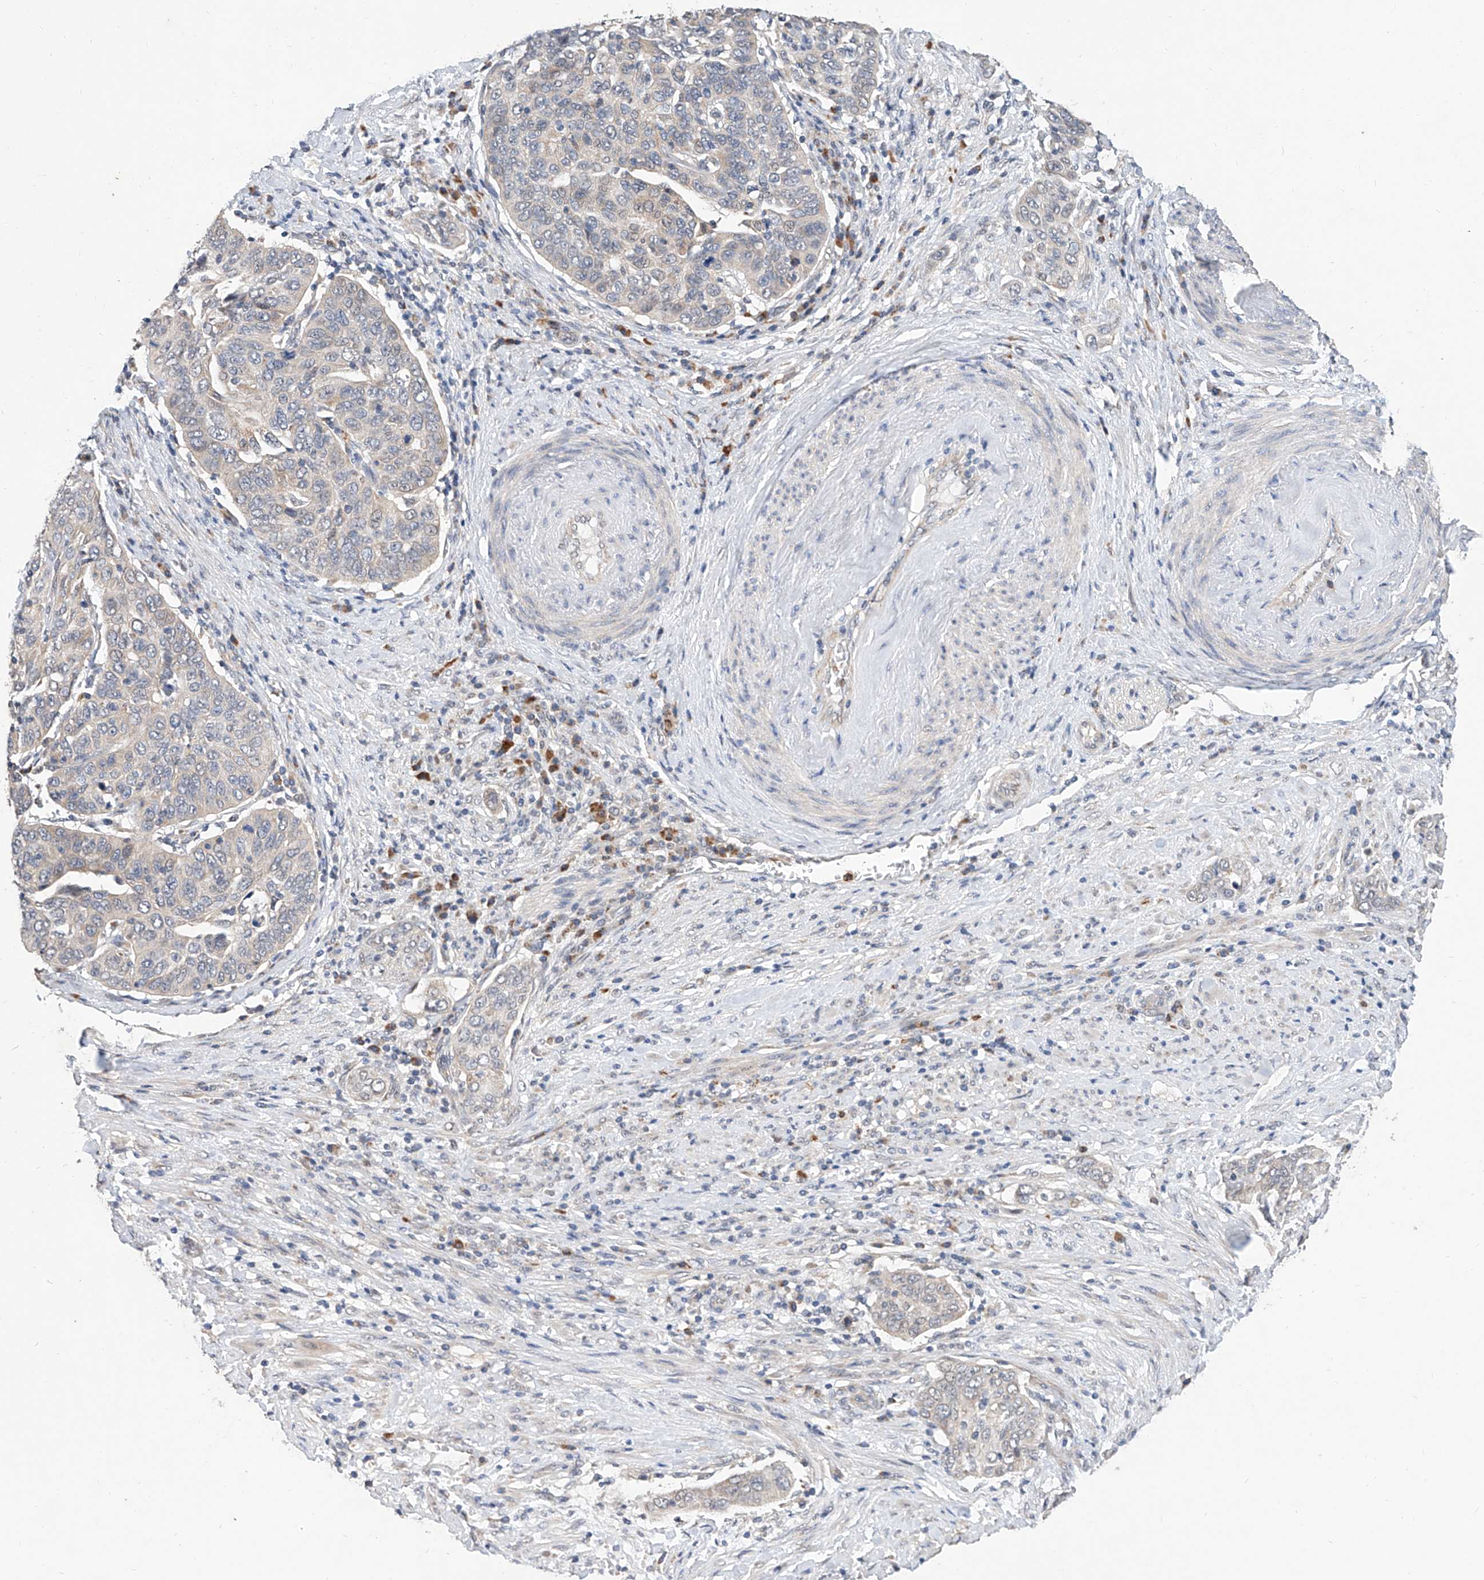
{"staining": {"intensity": "negative", "quantity": "none", "location": "none"}, "tissue": "cervical cancer", "cell_type": "Tumor cells", "image_type": "cancer", "snomed": [{"axis": "morphology", "description": "Squamous cell carcinoma, NOS"}, {"axis": "topography", "description": "Cervix"}], "caption": "Immunohistochemistry micrograph of cervical cancer stained for a protein (brown), which displays no positivity in tumor cells. (DAB IHC, high magnification).", "gene": "MFSD4B", "patient": {"sex": "female", "age": 60}}